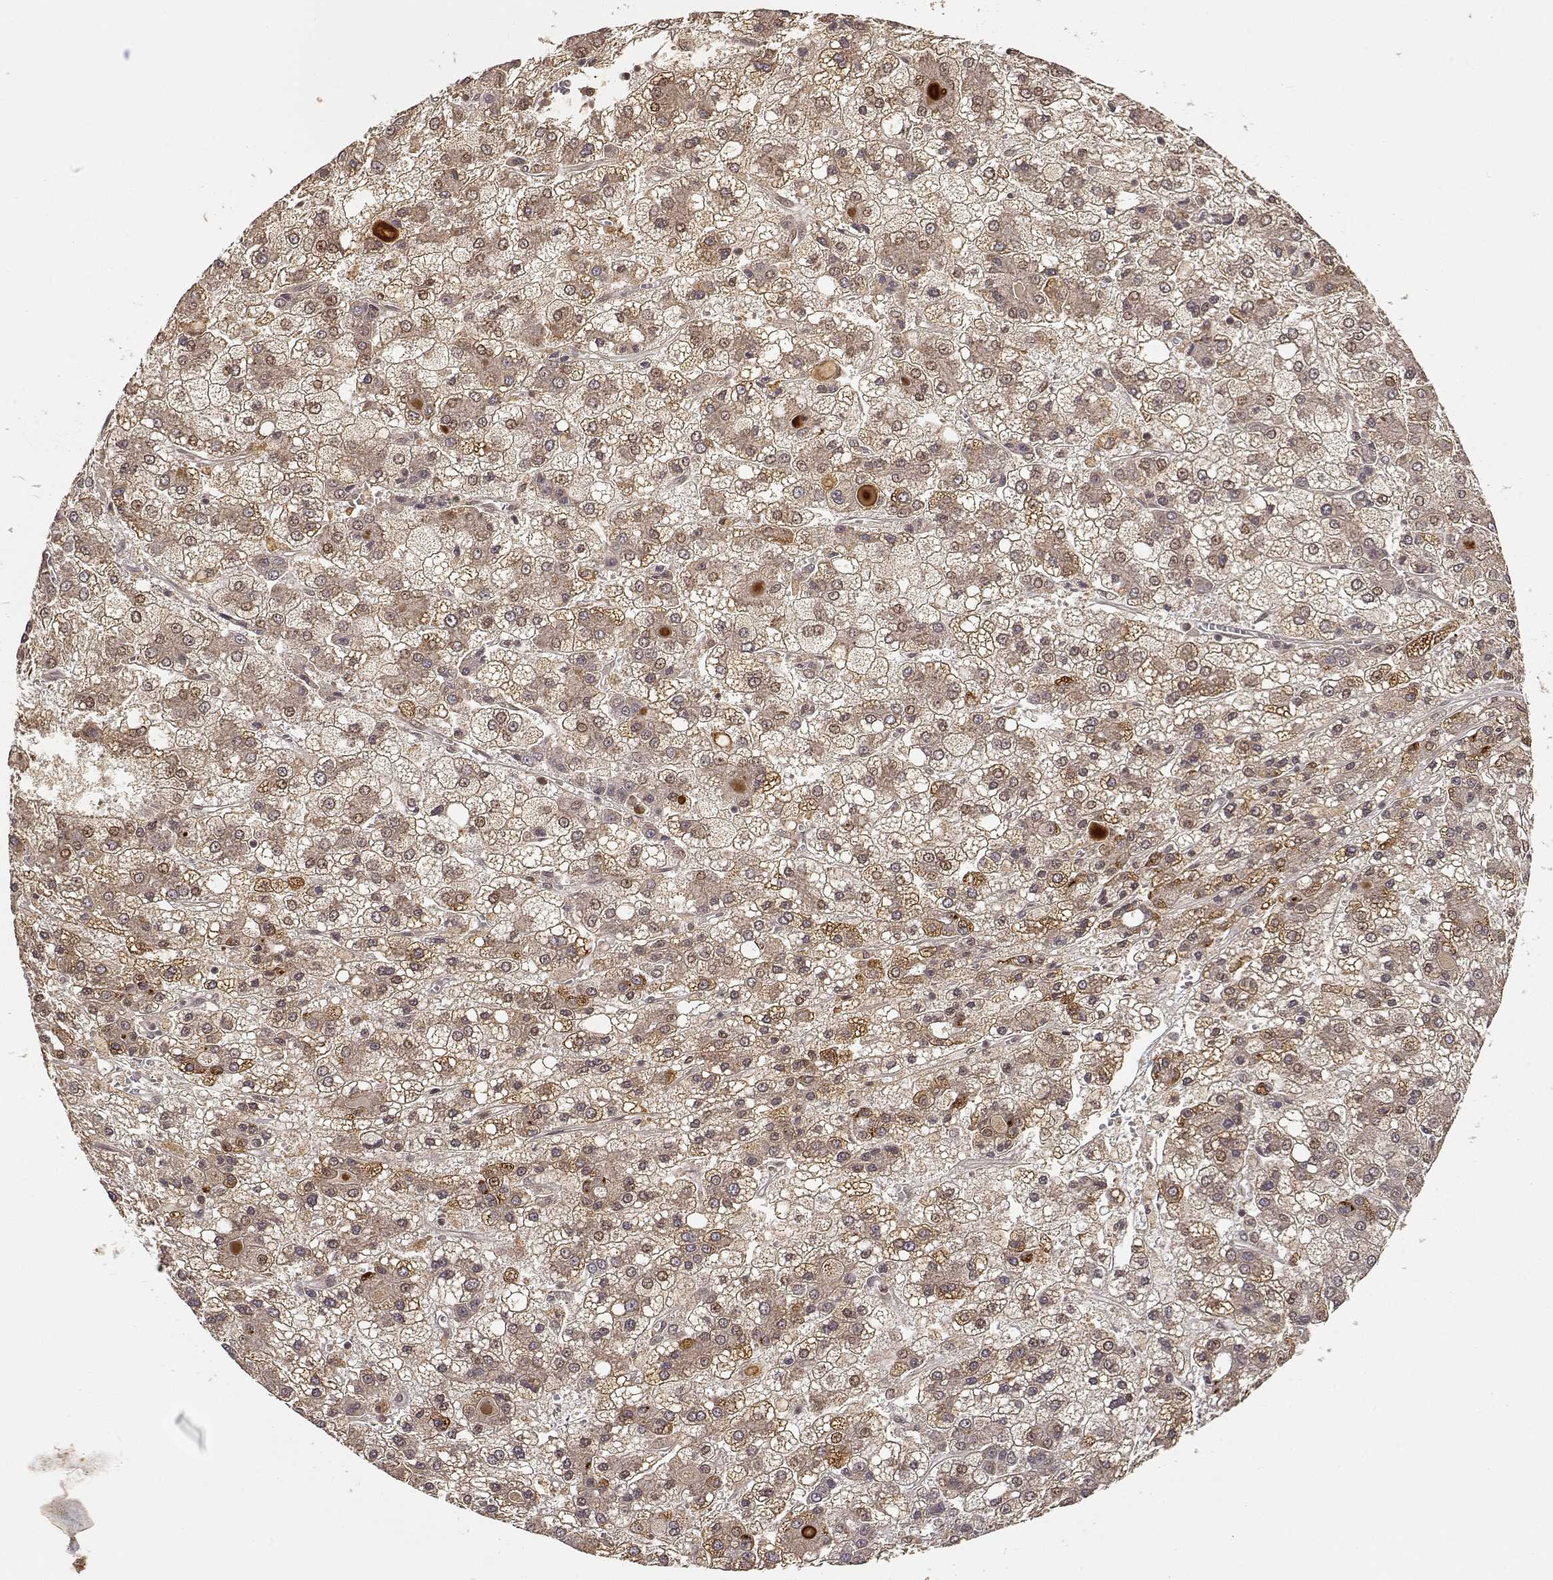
{"staining": {"intensity": "weak", "quantity": ">75%", "location": "cytoplasmic/membranous,nuclear"}, "tissue": "liver cancer", "cell_type": "Tumor cells", "image_type": "cancer", "snomed": [{"axis": "morphology", "description": "Carcinoma, Hepatocellular, NOS"}, {"axis": "topography", "description": "Liver"}], "caption": "Liver cancer (hepatocellular carcinoma) stained with DAB (3,3'-diaminobenzidine) immunohistochemistry (IHC) exhibits low levels of weak cytoplasmic/membranous and nuclear expression in about >75% of tumor cells. (DAB (3,3'-diaminobenzidine) IHC, brown staining for protein, blue staining for nuclei).", "gene": "MAEA", "patient": {"sex": "male", "age": 73}}